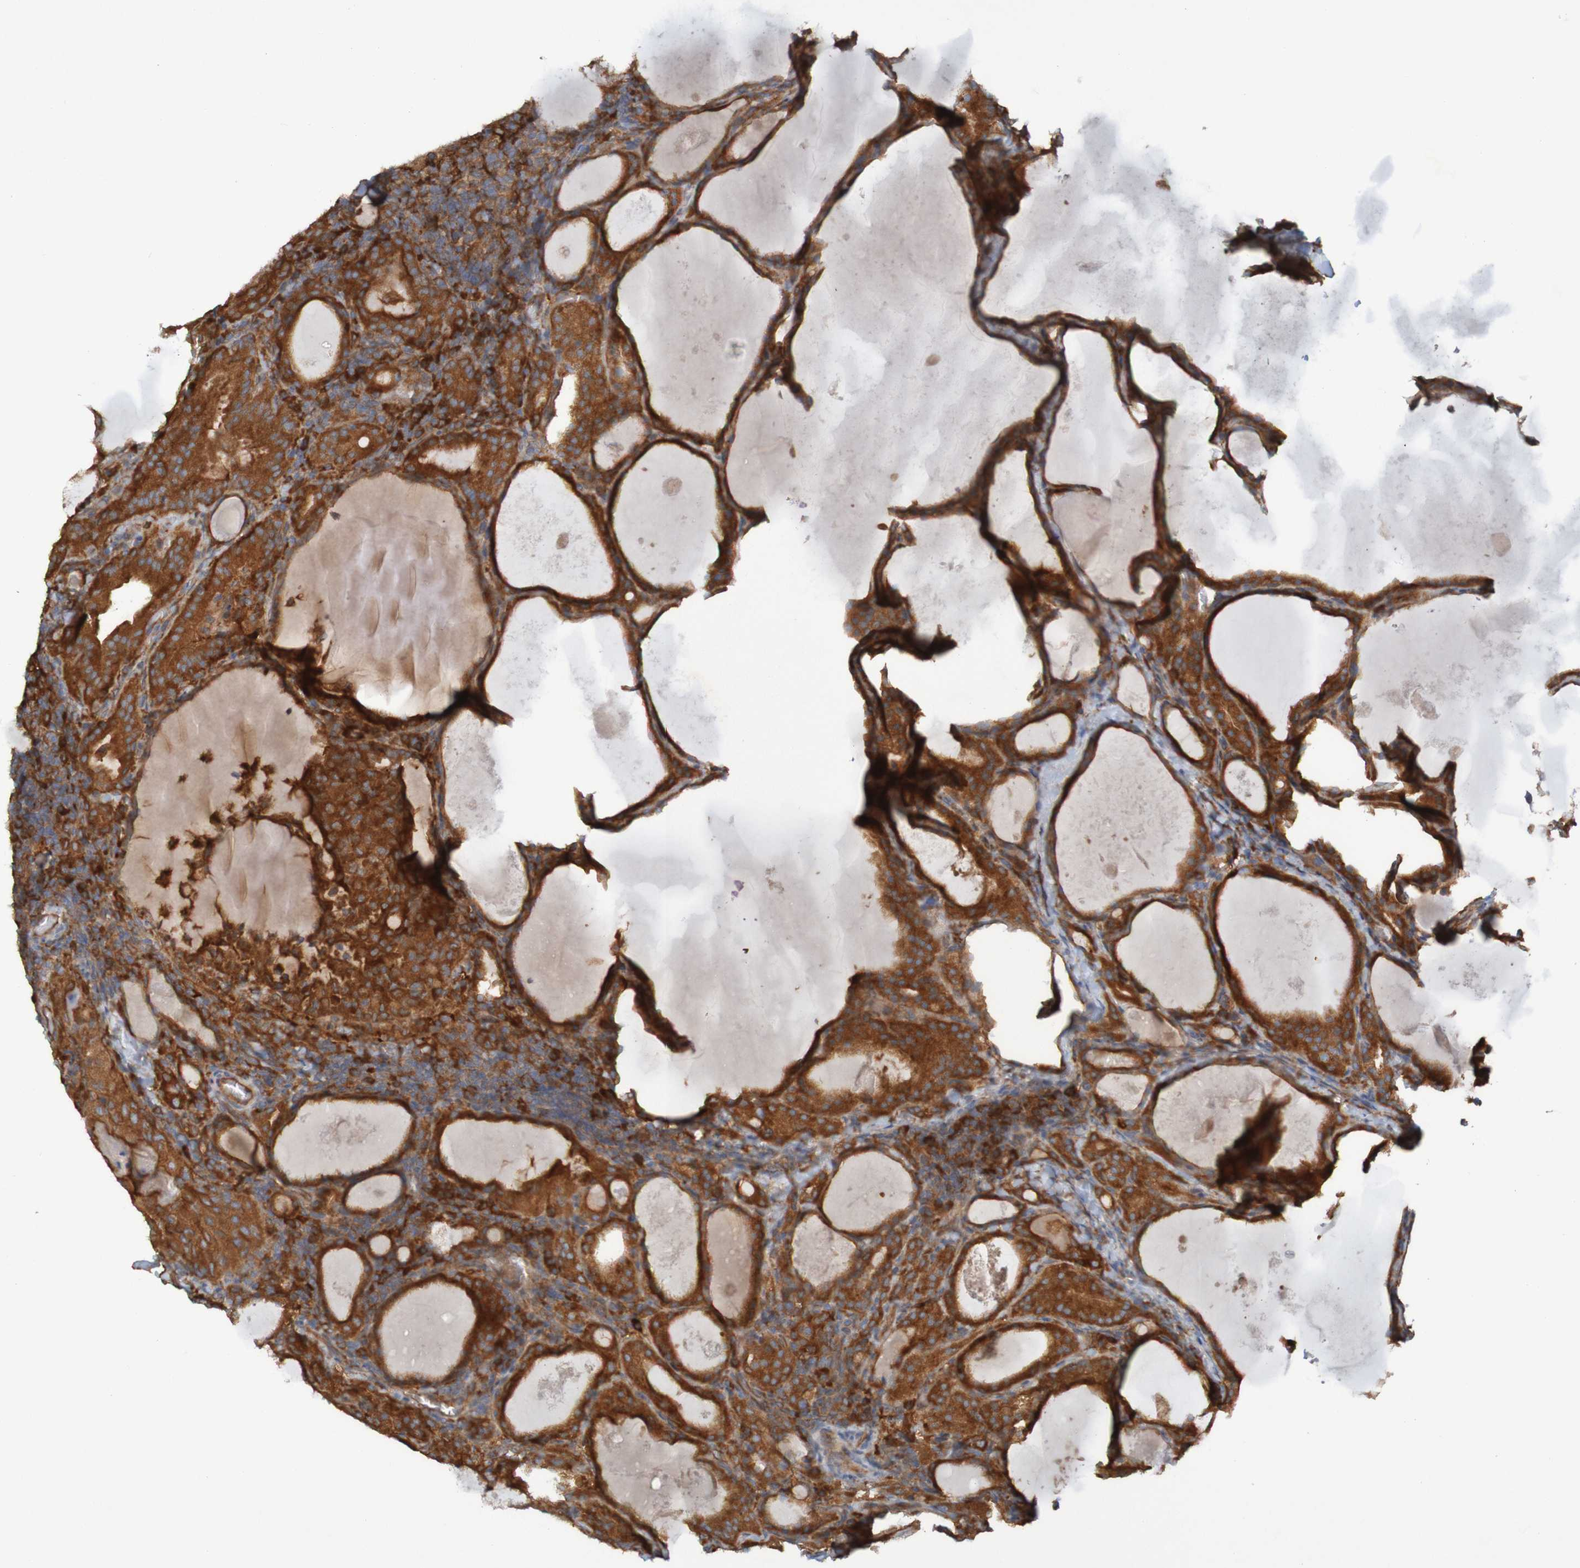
{"staining": {"intensity": "strong", "quantity": ">75%", "location": "cytoplasmic/membranous"}, "tissue": "thyroid cancer", "cell_type": "Tumor cells", "image_type": "cancer", "snomed": [{"axis": "morphology", "description": "Papillary adenocarcinoma, NOS"}, {"axis": "topography", "description": "Thyroid gland"}], "caption": "Thyroid papillary adenocarcinoma tissue exhibits strong cytoplasmic/membranous positivity in about >75% of tumor cells, visualized by immunohistochemistry.", "gene": "DNAJC4", "patient": {"sex": "female", "age": 42}}